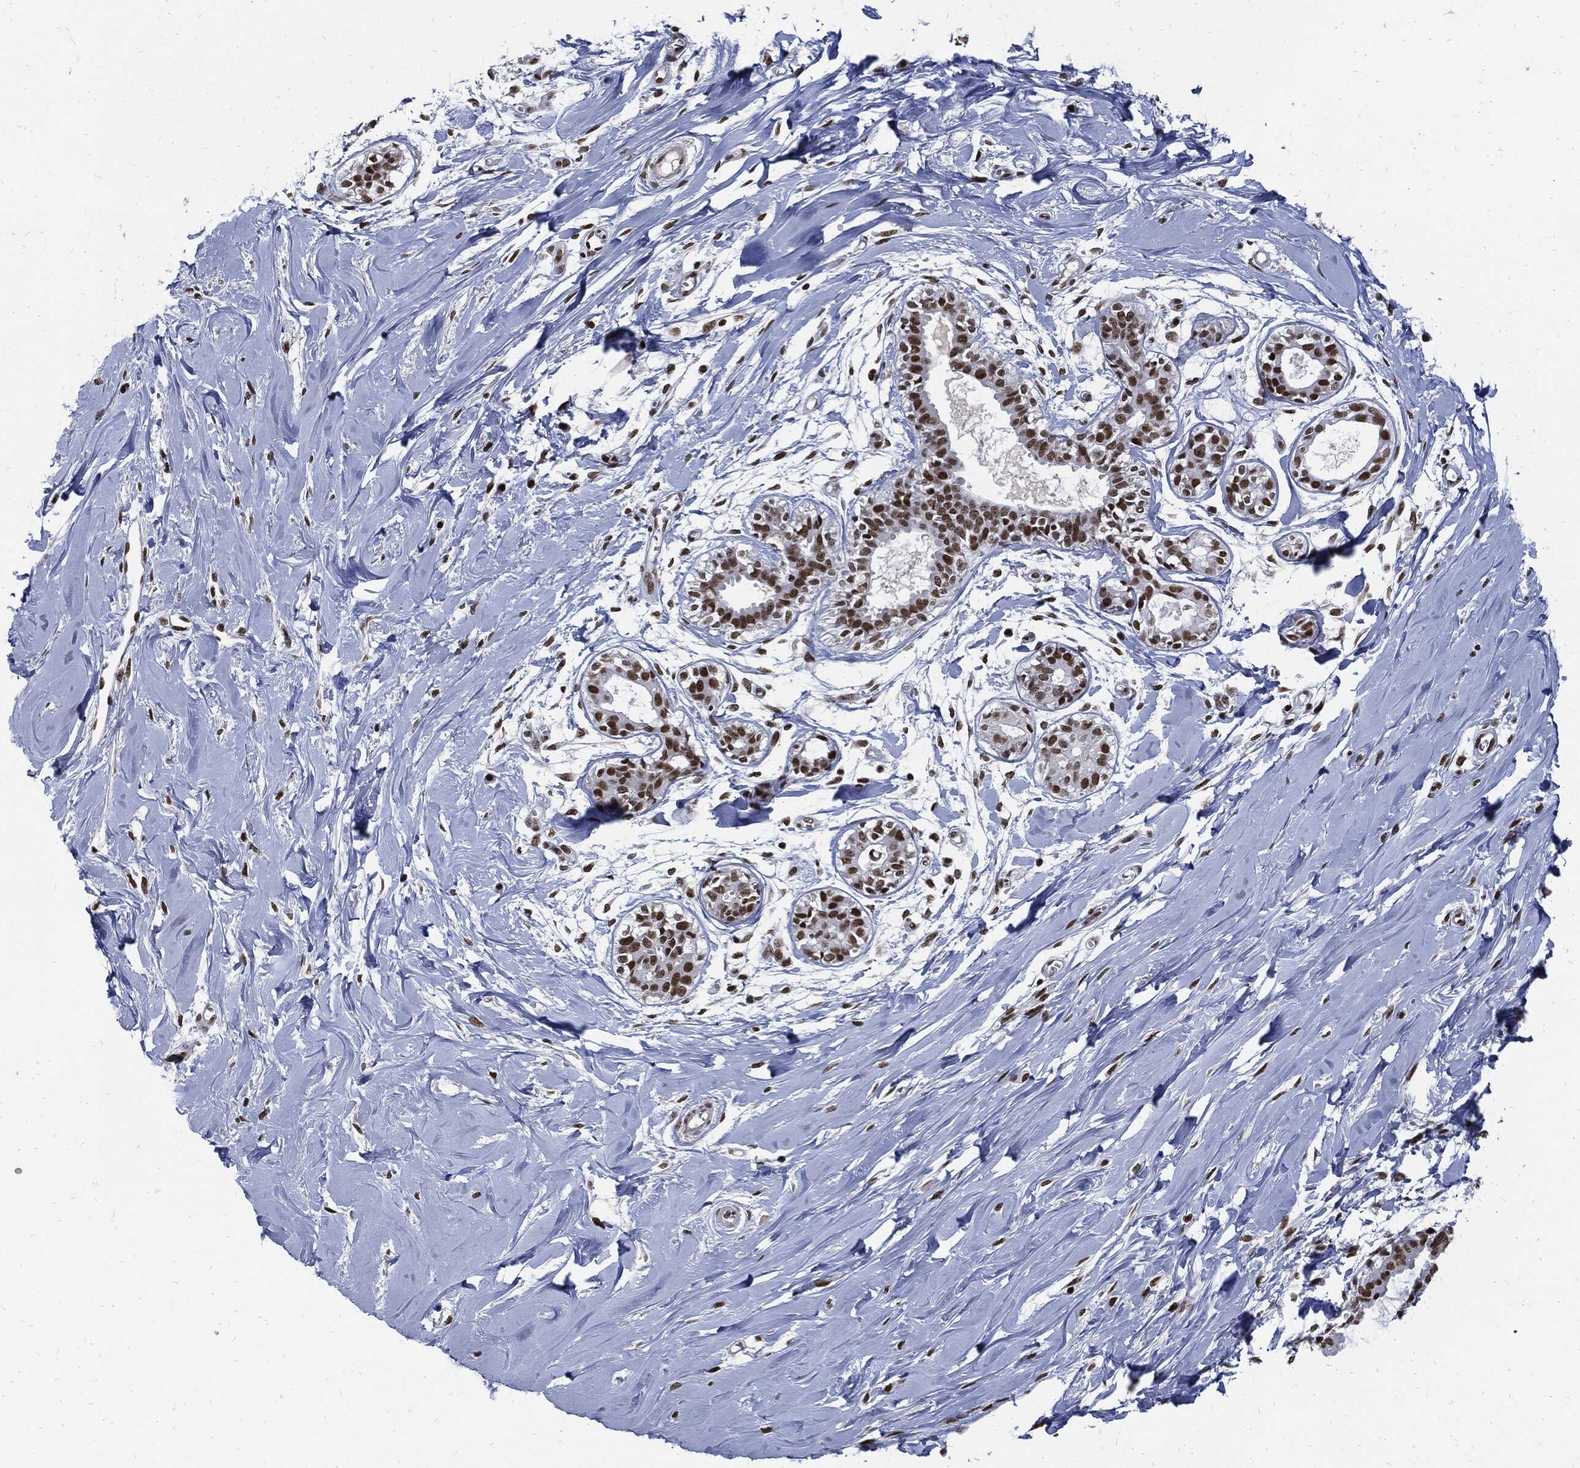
{"staining": {"intensity": "negative", "quantity": "none", "location": "none"}, "tissue": "soft tissue", "cell_type": "Fibroblasts", "image_type": "normal", "snomed": [{"axis": "morphology", "description": "Normal tissue, NOS"}, {"axis": "topography", "description": "Breast"}], "caption": "Immunohistochemistry photomicrograph of benign soft tissue: soft tissue stained with DAB (3,3'-diaminobenzidine) shows no significant protein expression in fibroblasts. (Stains: DAB immunohistochemistry with hematoxylin counter stain, Microscopy: brightfield microscopy at high magnification).", "gene": "TERF2", "patient": {"sex": "female", "age": 49}}